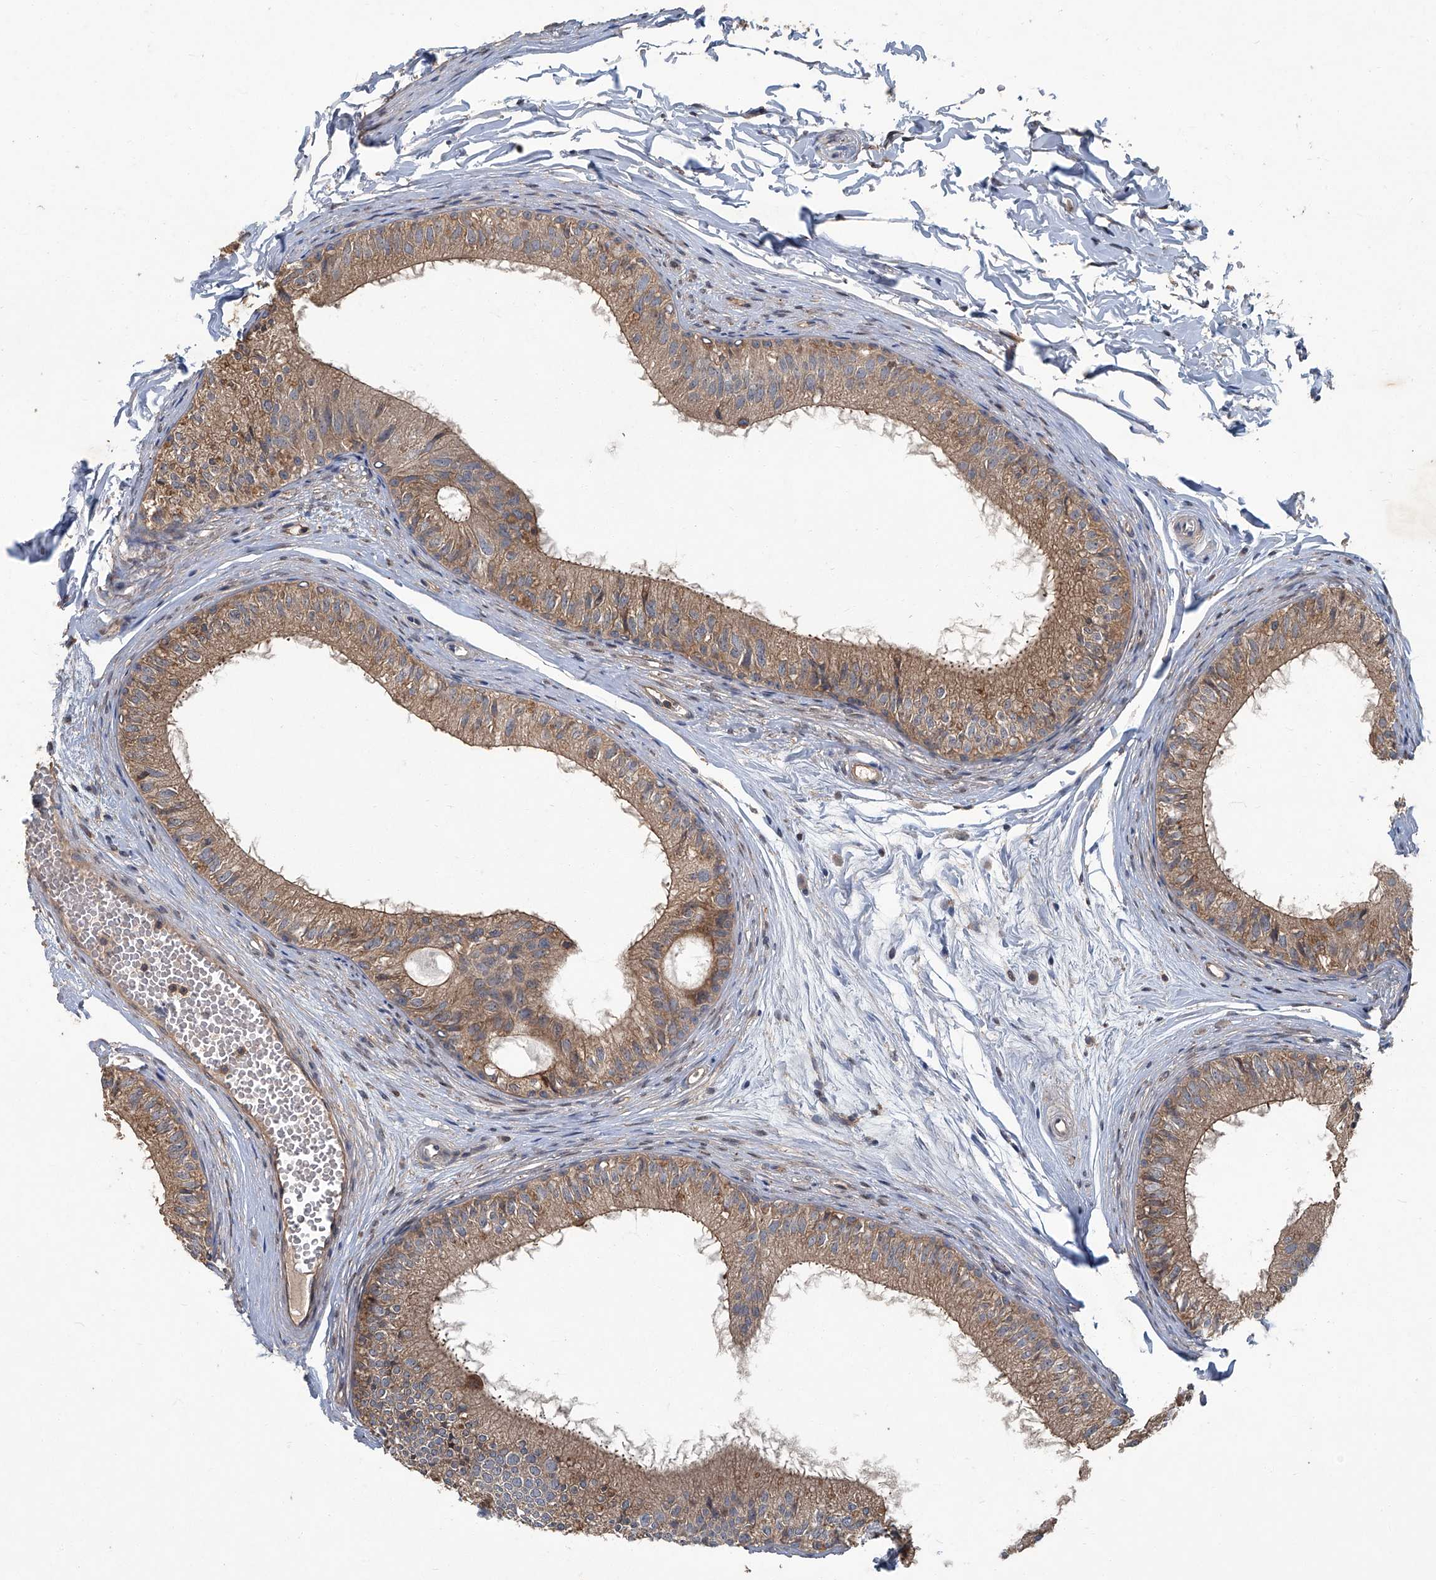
{"staining": {"intensity": "moderate", "quantity": ">75%", "location": "cytoplasmic/membranous"}, "tissue": "epididymis", "cell_type": "Glandular cells", "image_type": "normal", "snomed": [{"axis": "morphology", "description": "Normal tissue, NOS"}, {"axis": "morphology", "description": "Seminoma in situ"}, {"axis": "topography", "description": "Testis"}, {"axis": "topography", "description": "Epididymis"}], "caption": "A photomicrograph of epididymis stained for a protein displays moderate cytoplasmic/membranous brown staining in glandular cells. (brown staining indicates protein expression, while blue staining denotes nuclei).", "gene": "ANKRD34A", "patient": {"sex": "male", "age": 28}}